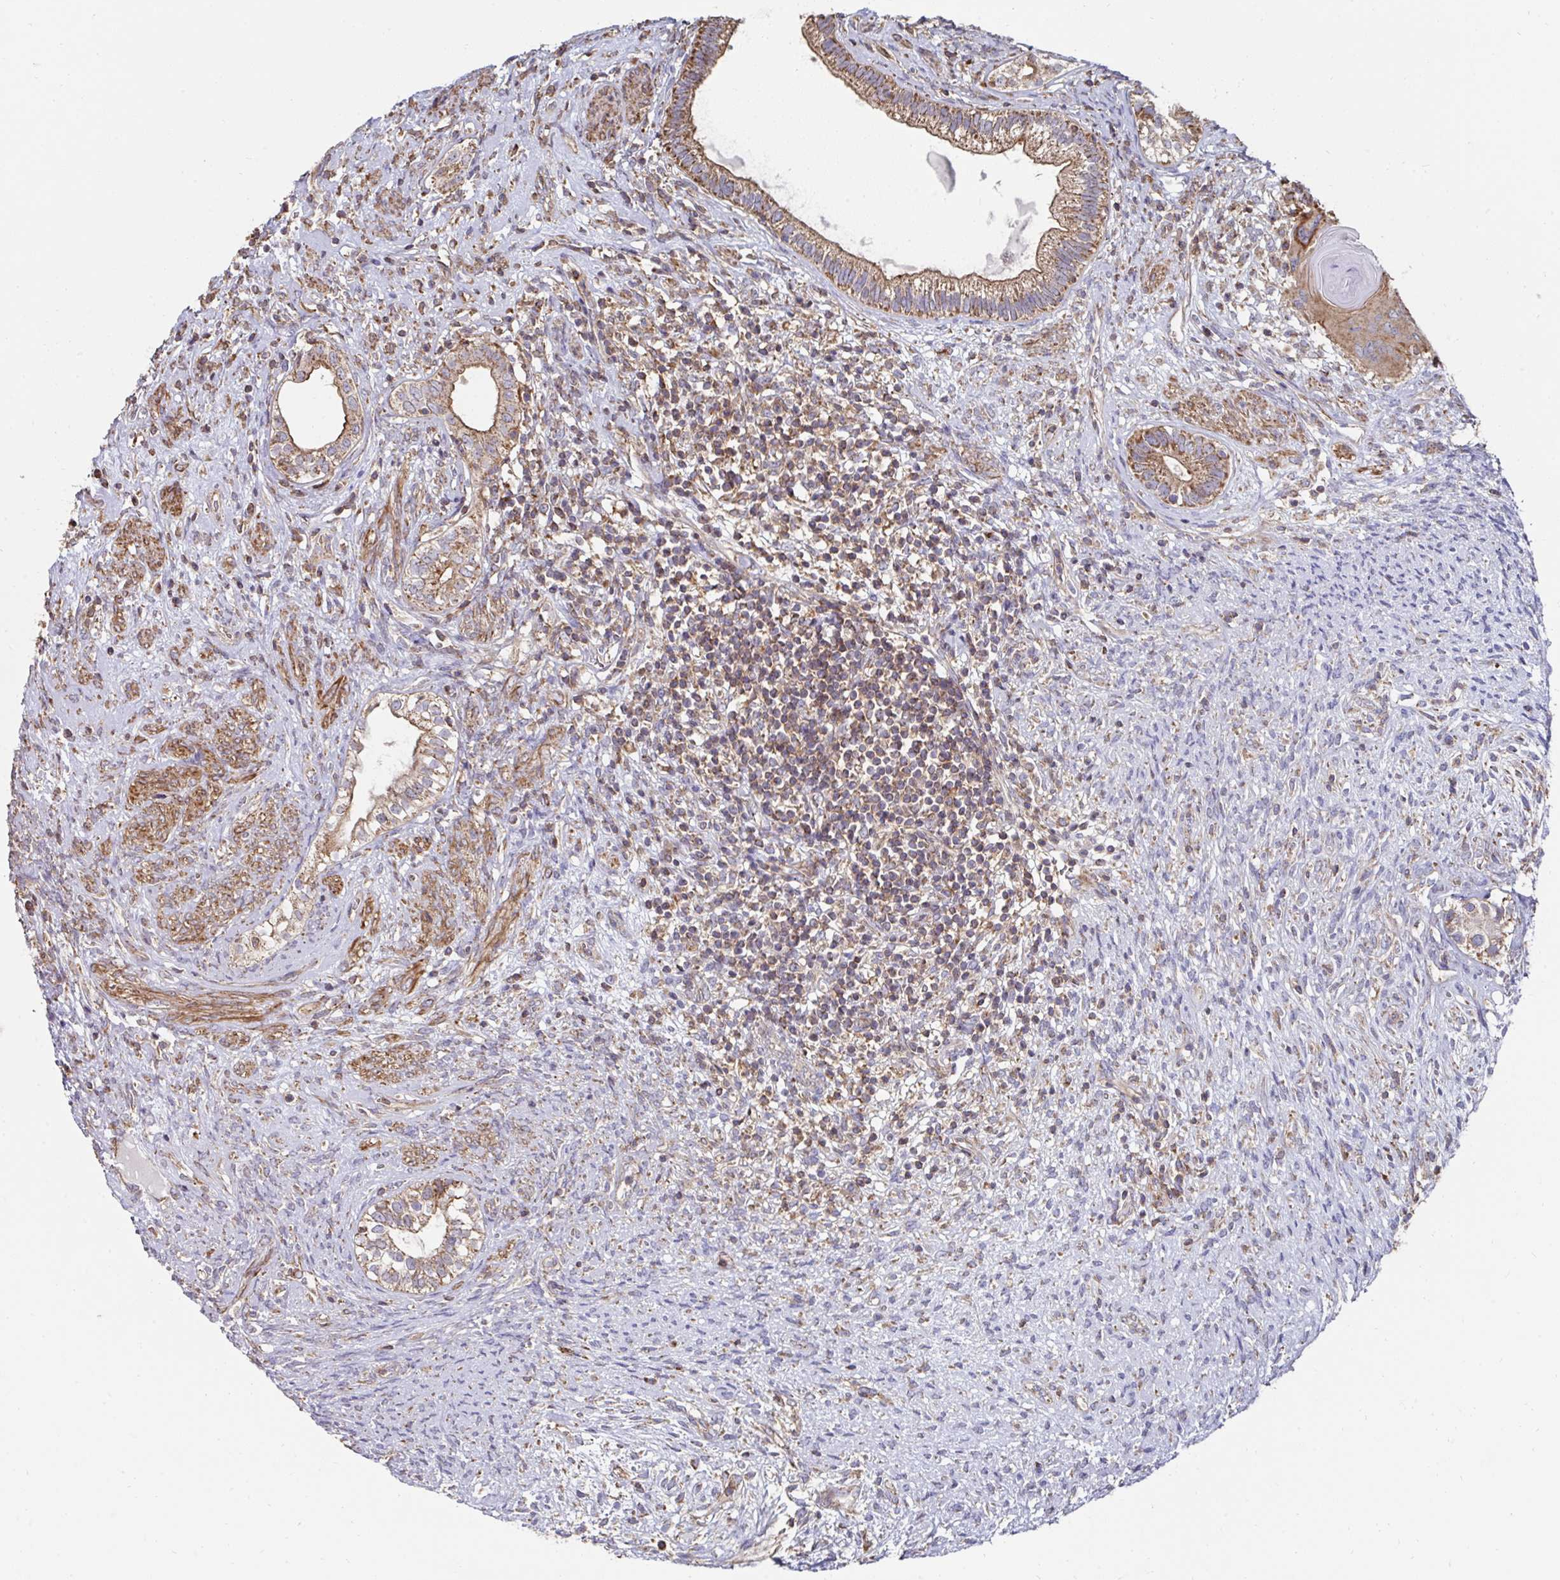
{"staining": {"intensity": "moderate", "quantity": ">75%", "location": "cytoplasmic/membranous"}, "tissue": "testis cancer", "cell_type": "Tumor cells", "image_type": "cancer", "snomed": [{"axis": "morphology", "description": "Seminoma, NOS"}, {"axis": "morphology", "description": "Carcinoma, Embryonal, NOS"}, {"axis": "topography", "description": "Testis"}], "caption": "Human embryonal carcinoma (testis) stained for a protein (brown) reveals moderate cytoplasmic/membranous positive staining in approximately >75% of tumor cells.", "gene": "DZANK1", "patient": {"sex": "male", "age": 41}}